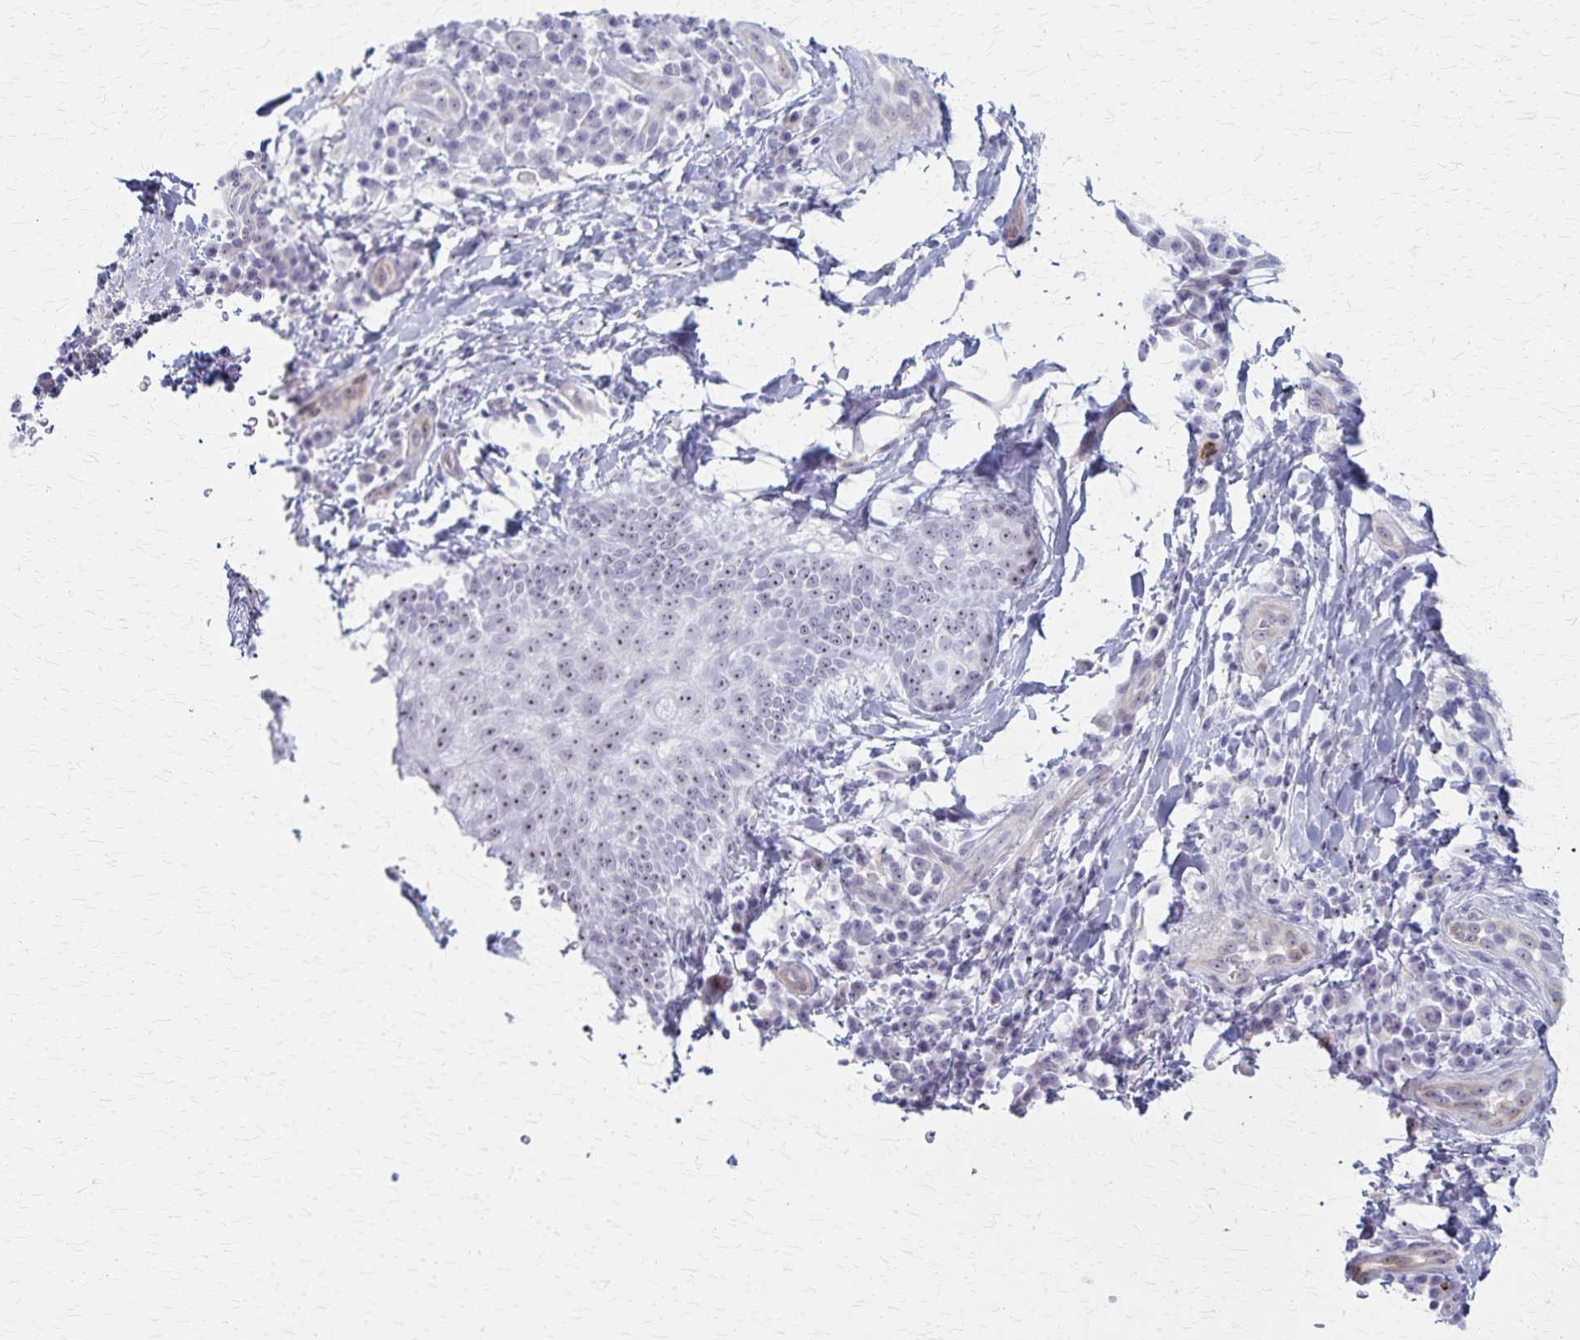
{"staining": {"intensity": "moderate", "quantity": ">75%", "location": "nuclear"}, "tissue": "melanoma", "cell_type": "Tumor cells", "image_type": "cancer", "snomed": [{"axis": "morphology", "description": "Malignant melanoma, NOS"}, {"axis": "topography", "description": "Skin"}], "caption": "Human malignant melanoma stained with a brown dye displays moderate nuclear positive positivity in about >75% of tumor cells.", "gene": "DLK2", "patient": {"sex": "male", "age": 85}}